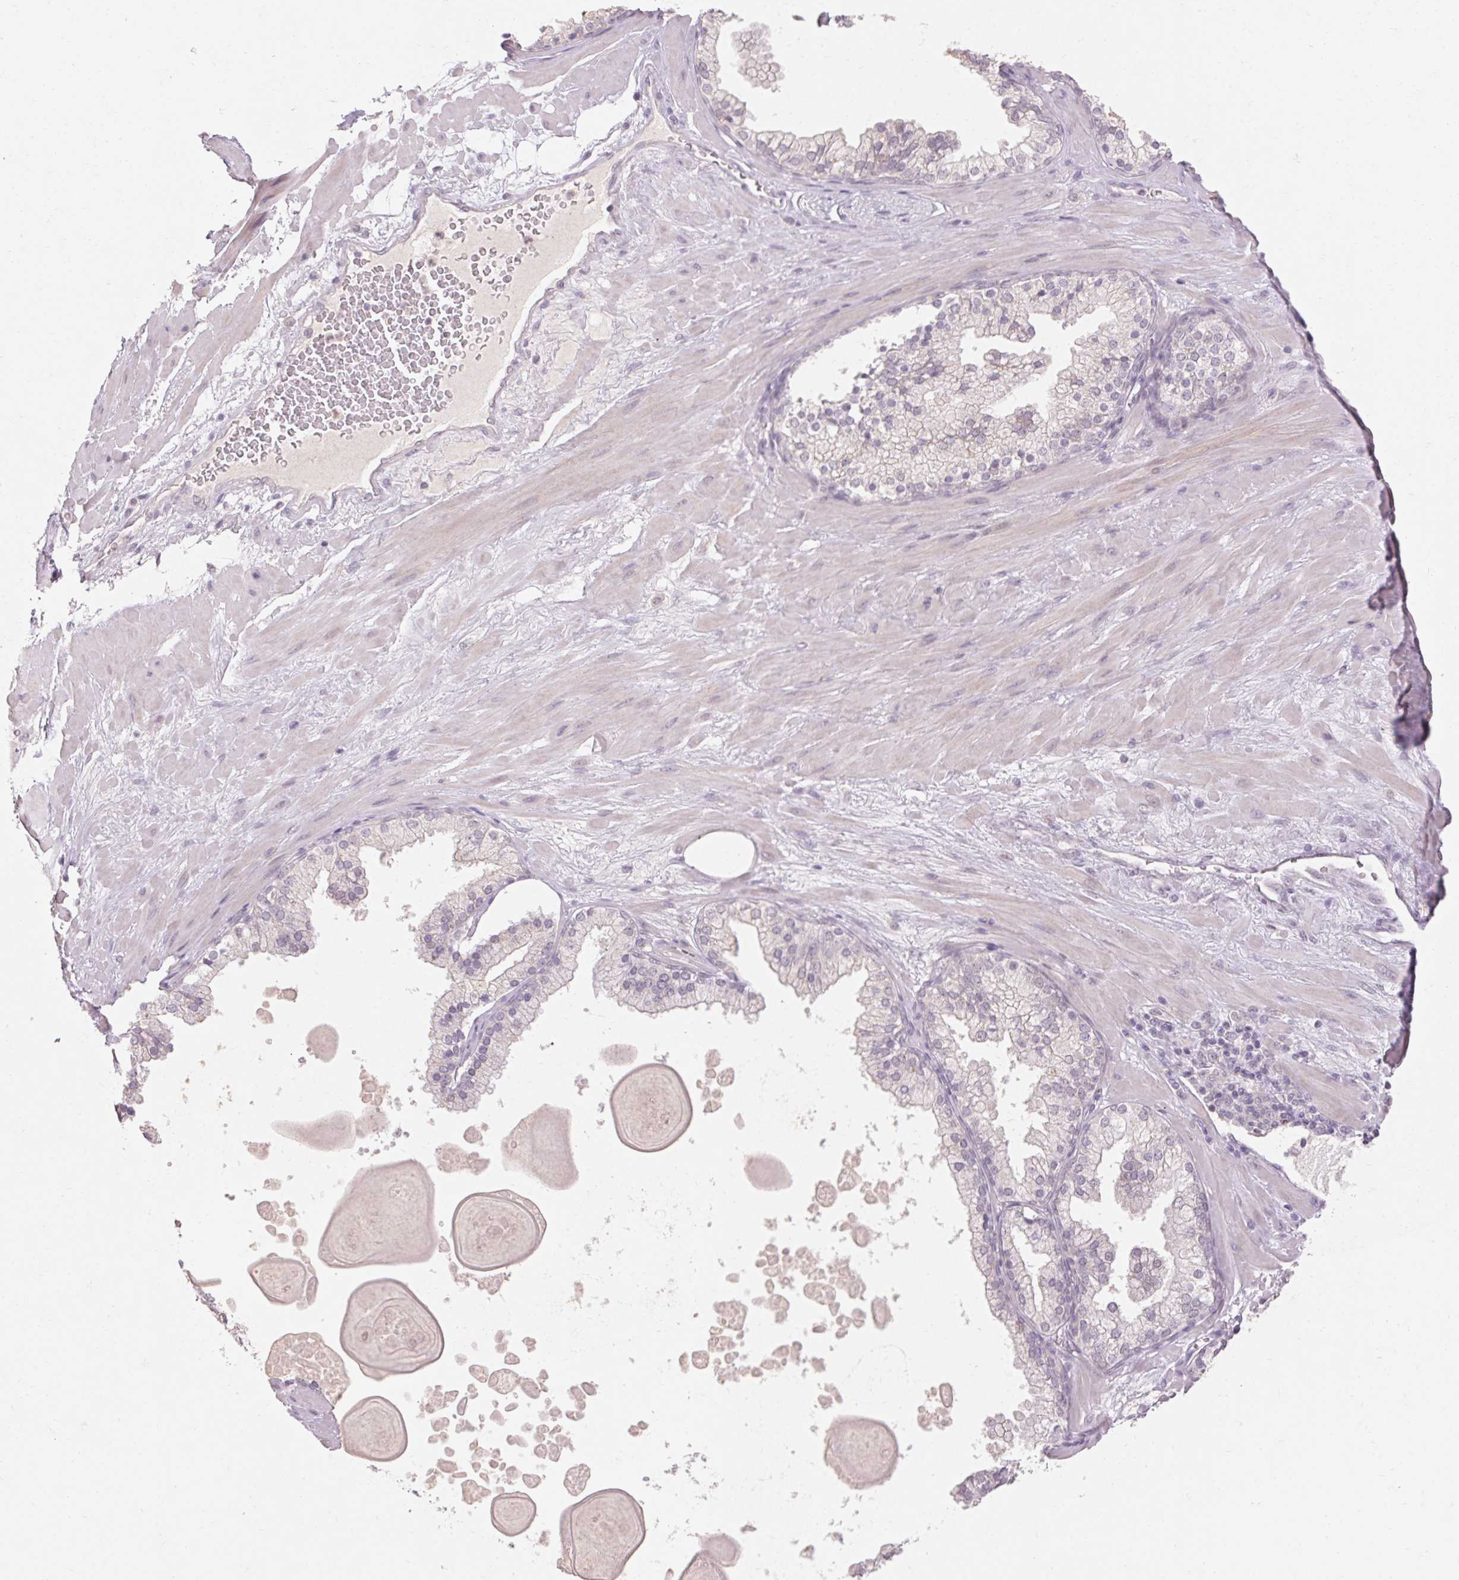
{"staining": {"intensity": "negative", "quantity": "none", "location": "none"}, "tissue": "soft tissue", "cell_type": "Fibroblasts", "image_type": "normal", "snomed": [{"axis": "morphology", "description": "Normal tissue, NOS"}, {"axis": "topography", "description": "Prostate"}, {"axis": "topography", "description": "Peripheral nerve tissue"}], "caption": "Micrograph shows no significant protein expression in fibroblasts of unremarkable soft tissue. Nuclei are stained in blue.", "gene": "SKP2", "patient": {"sex": "male", "age": 61}}